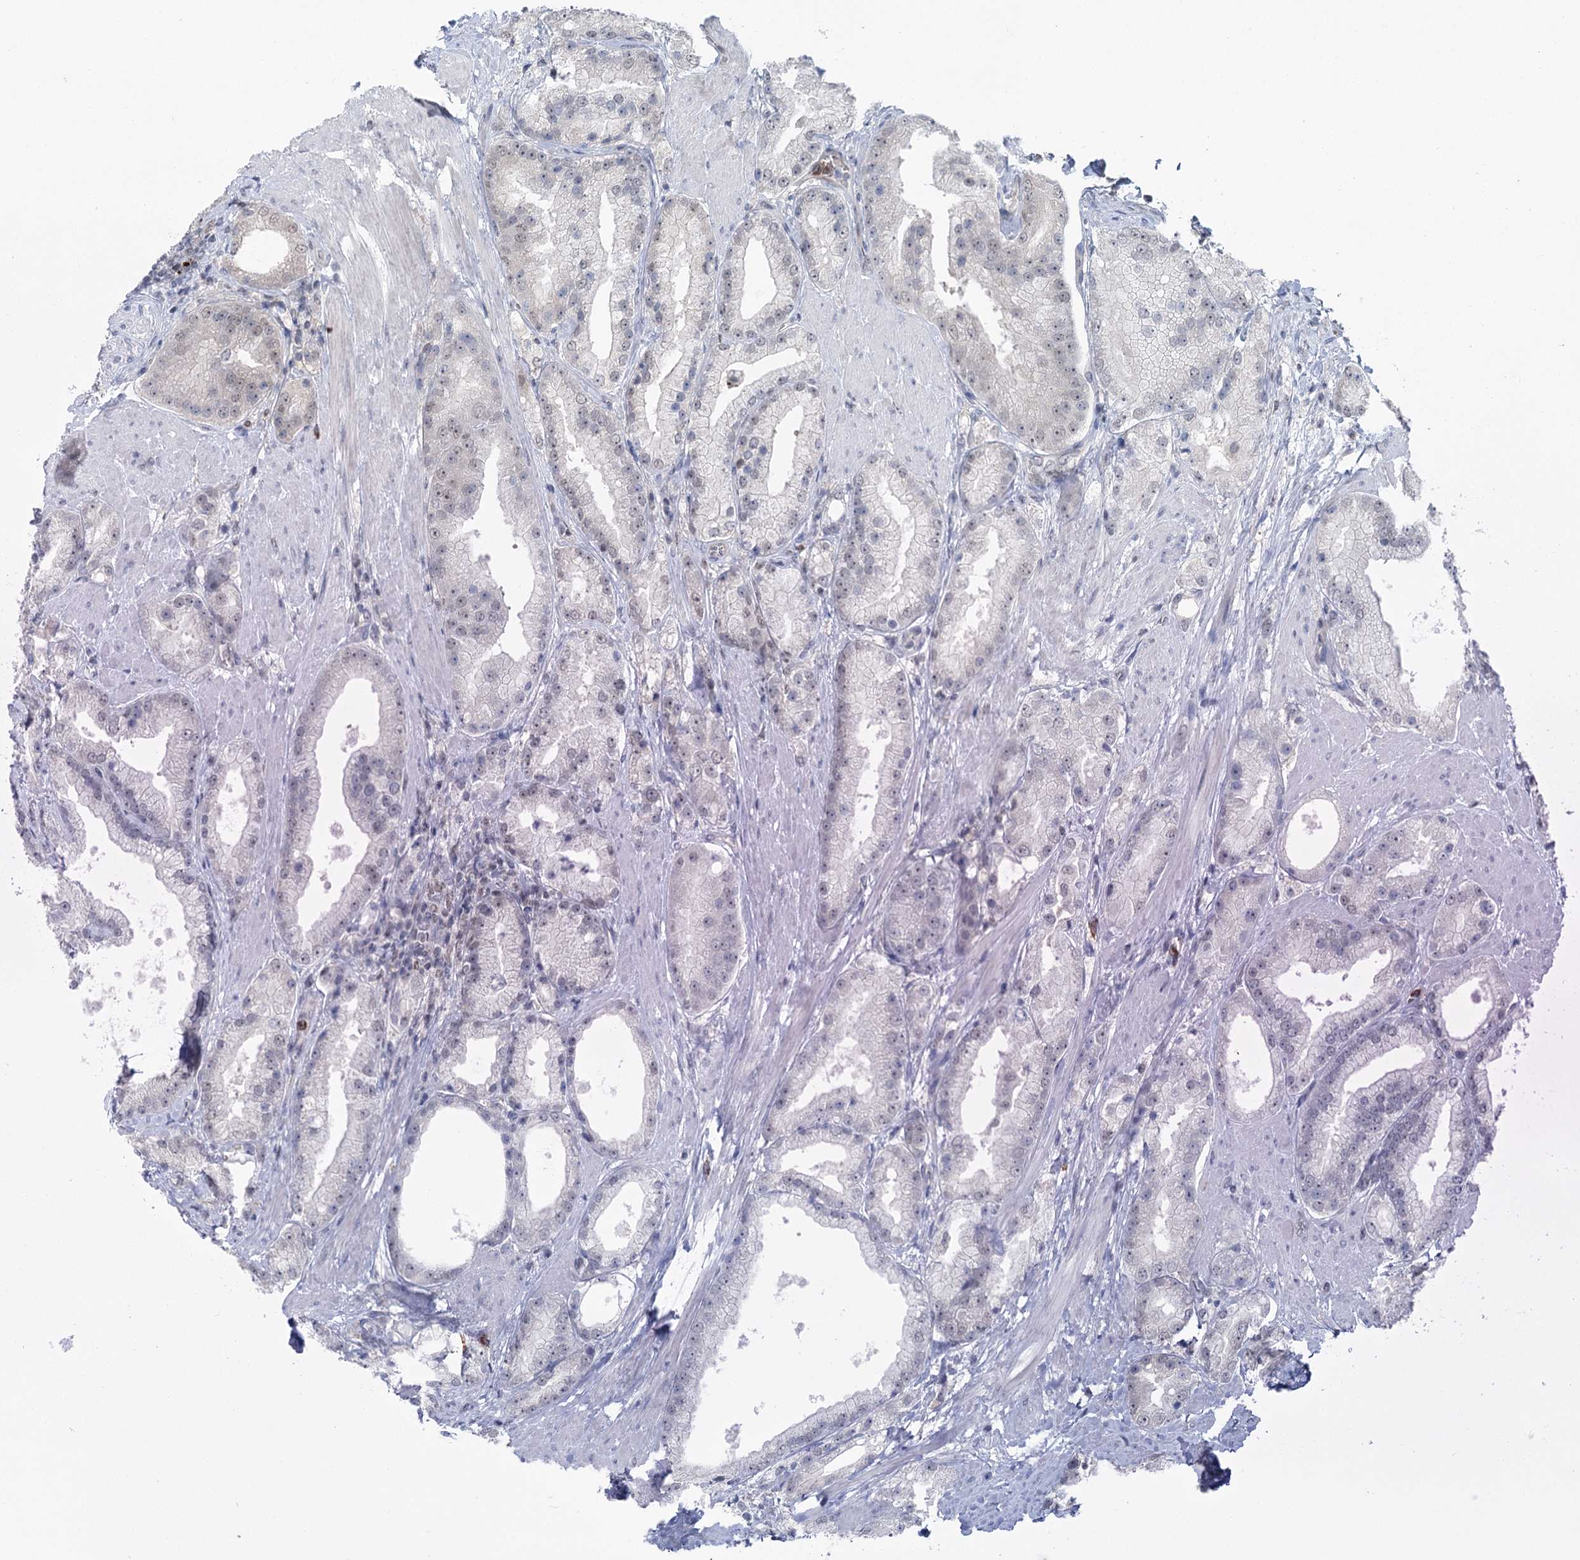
{"staining": {"intensity": "weak", "quantity": "<25%", "location": "nuclear"}, "tissue": "prostate cancer", "cell_type": "Tumor cells", "image_type": "cancer", "snomed": [{"axis": "morphology", "description": "Adenocarcinoma, Low grade"}, {"axis": "topography", "description": "Prostate"}], "caption": "Human prostate cancer stained for a protein using IHC reveals no expression in tumor cells.", "gene": "PDS5A", "patient": {"sex": "male", "age": 67}}